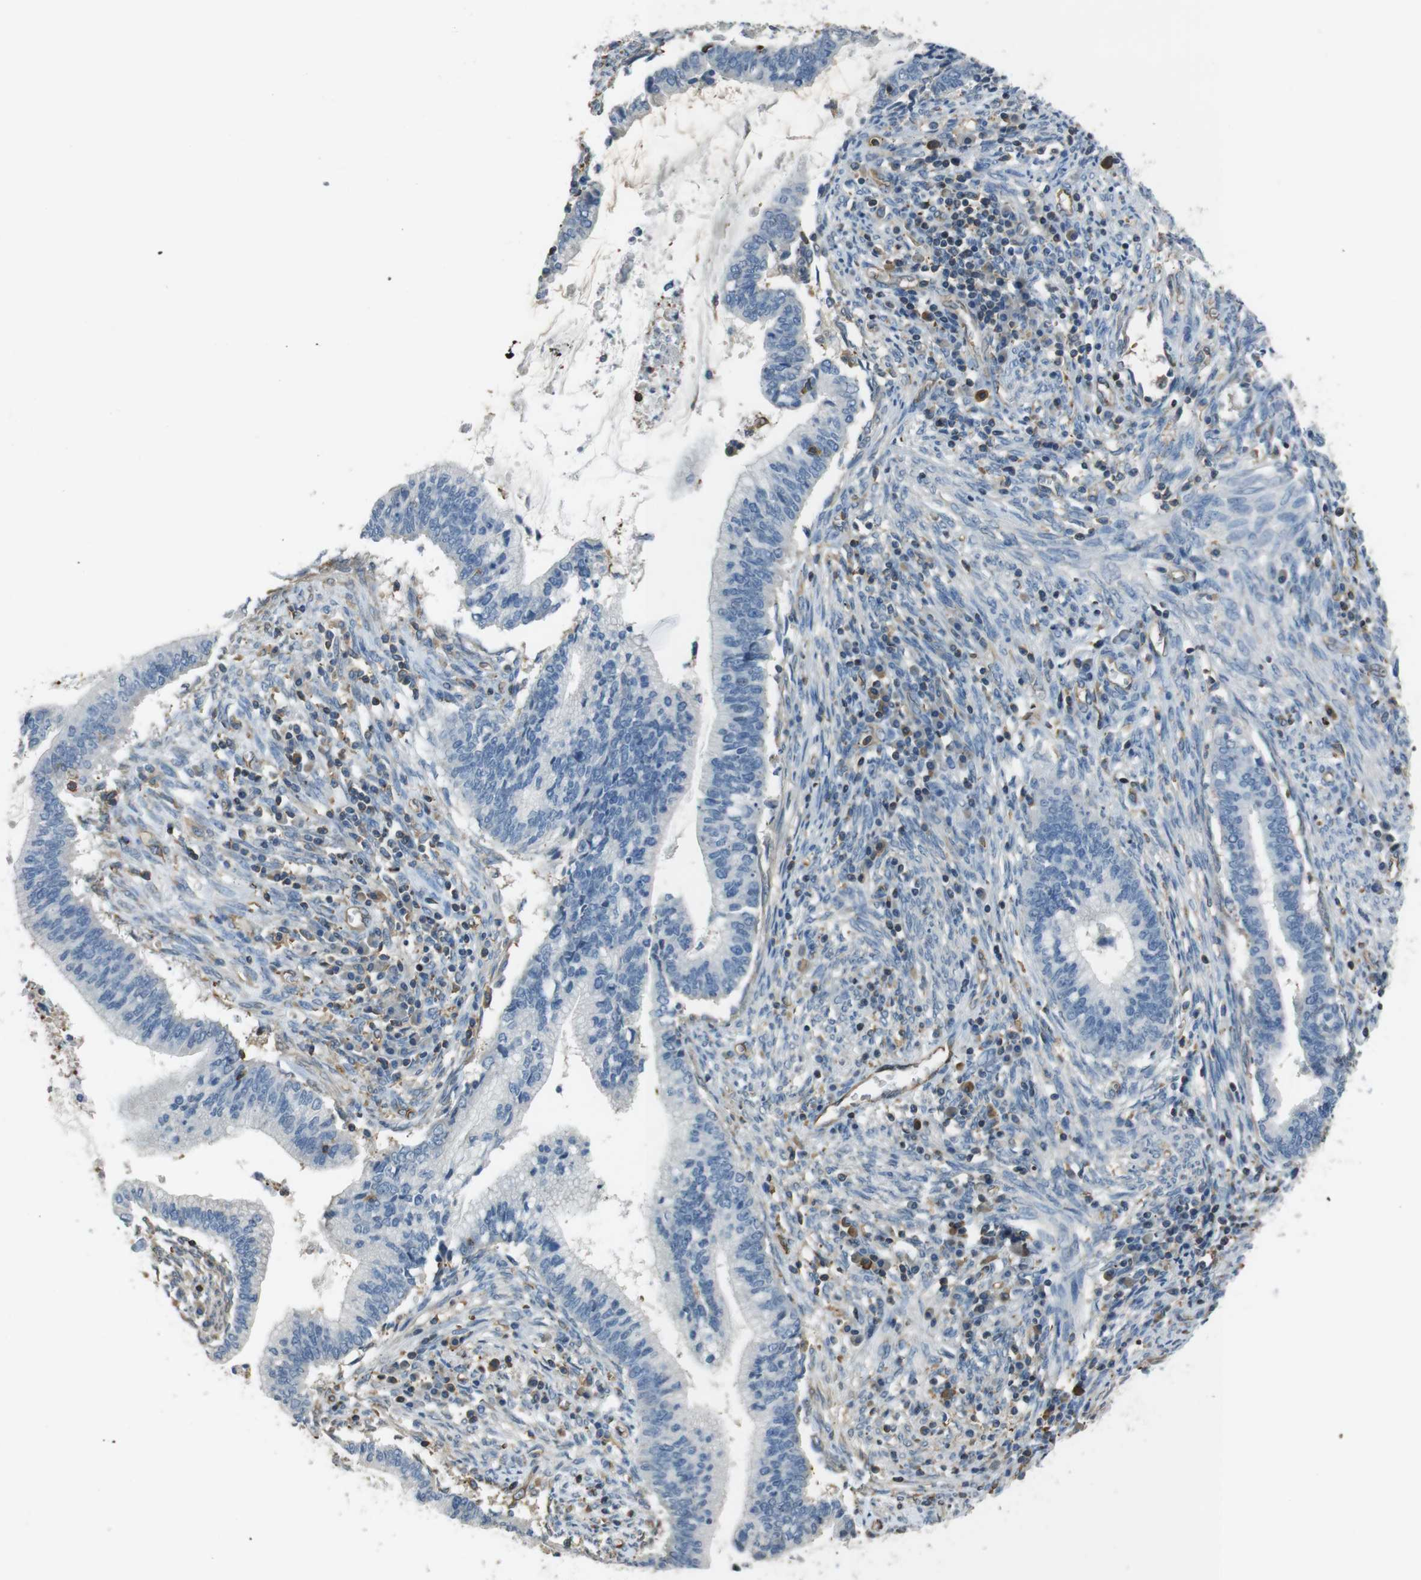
{"staining": {"intensity": "negative", "quantity": "none", "location": "none"}, "tissue": "cervical cancer", "cell_type": "Tumor cells", "image_type": "cancer", "snomed": [{"axis": "morphology", "description": "Adenocarcinoma, NOS"}, {"axis": "topography", "description": "Cervix"}], "caption": "This histopathology image is of cervical adenocarcinoma stained with immunohistochemistry to label a protein in brown with the nuclei are counter-stained blue. There is no staining in tumor cells. Brightfield microscopy of immunohistochemistry stained with DAB (3,3'-diaminobenzidine) (brown) and hematoxylin (blue), captured at high magnification.", "gene": "FCAR", "patient": {"sex": "female", "age": 44}}